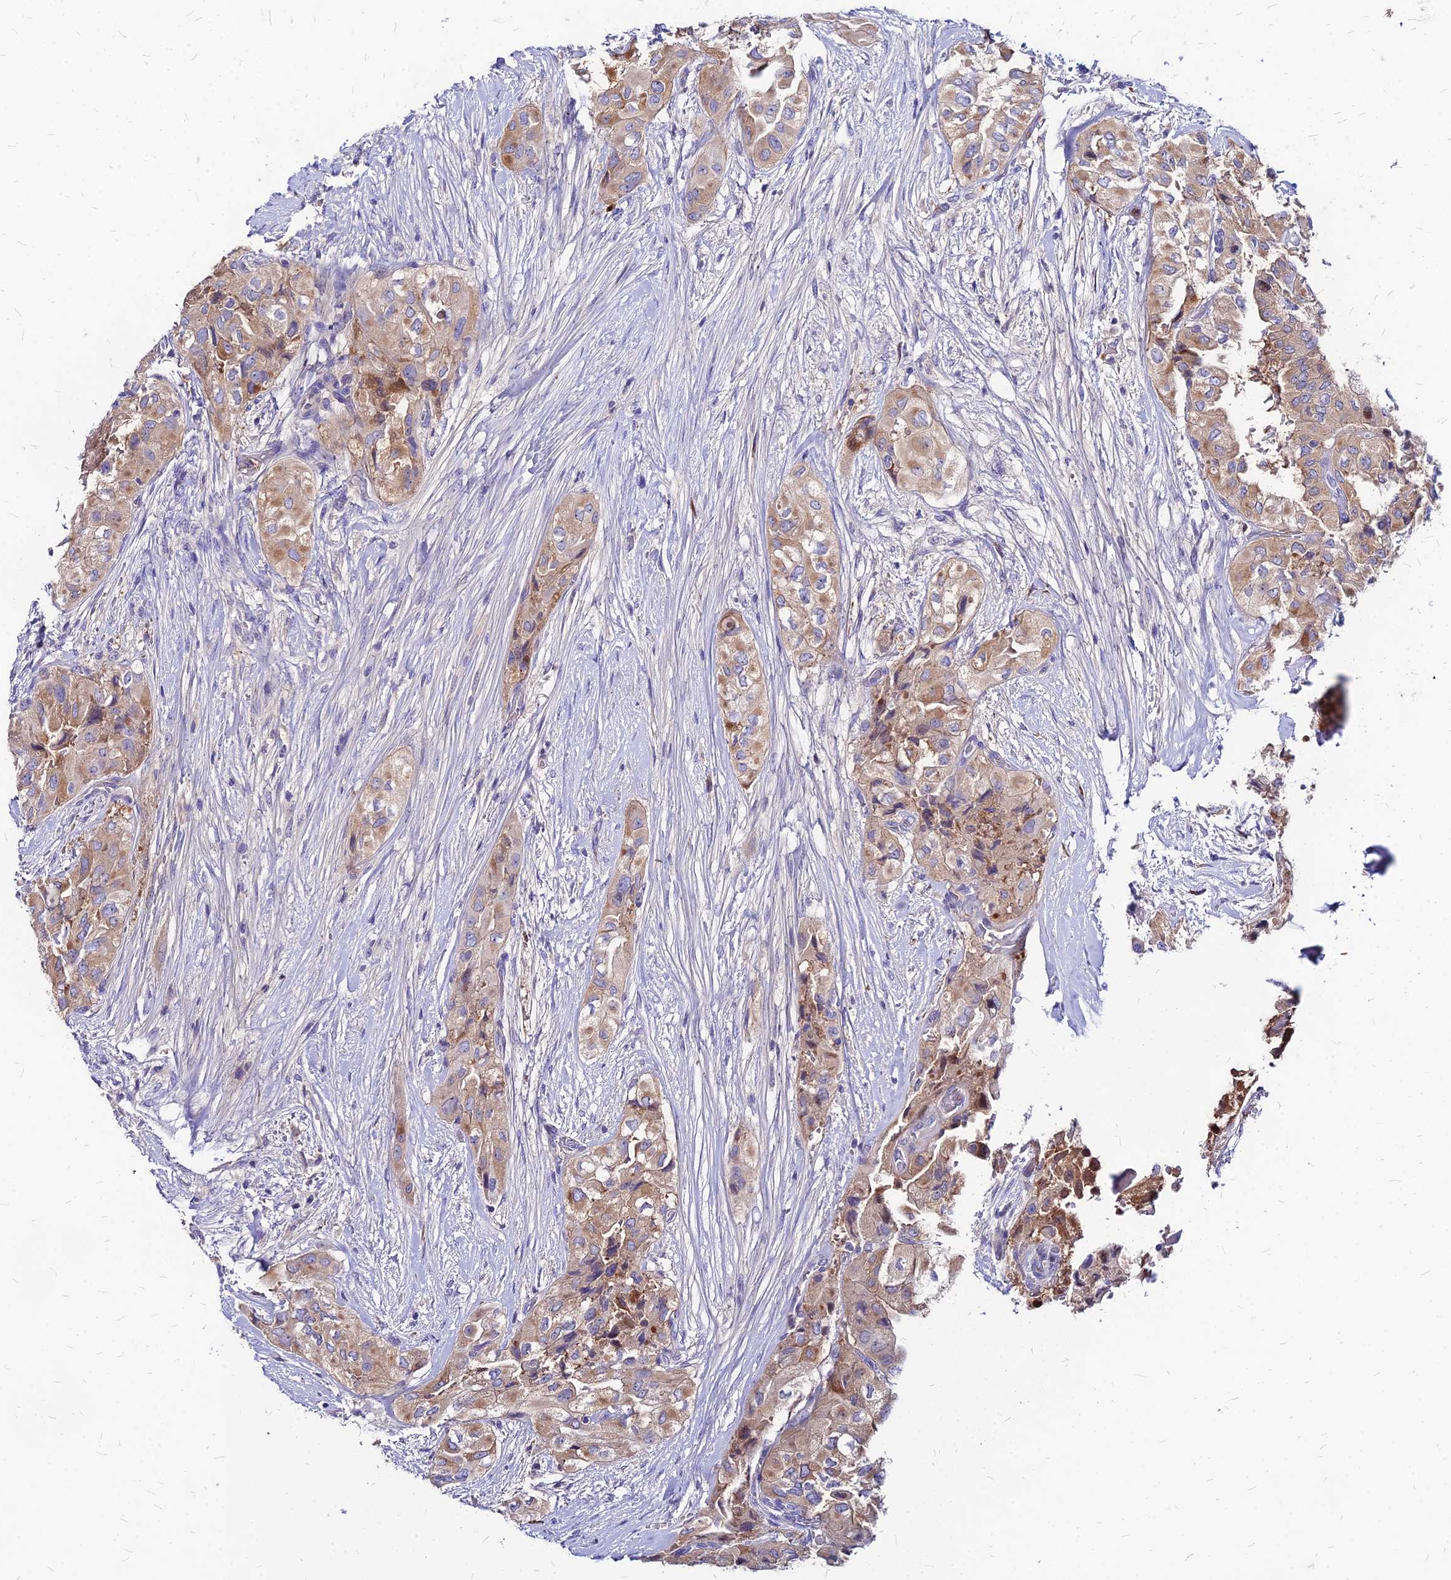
{"staining": {"intensity": "weak", "quantity": ">75%", "location": "cytoplasmic/membranous"}, "tissue": "thyroid cancer", "cell_type": "Tumor cells", "image_type": "cancer", "snomed": [{"axis": "morphology", "description": "Papillary adenocarcinoma, NOS"}, {"axis": "topography", "description": "Thyroid gland"}], "caption": "An immunohistochemistry micrograph of tumor tissue is shown. Protein staining in brown labels weak cytoplasmic/membranous positivity in papillary adenocarcinoma (thyroid) within tumor cells.", "gene": "ACSM6", "patient": {"sex": "female", "age": 59}}